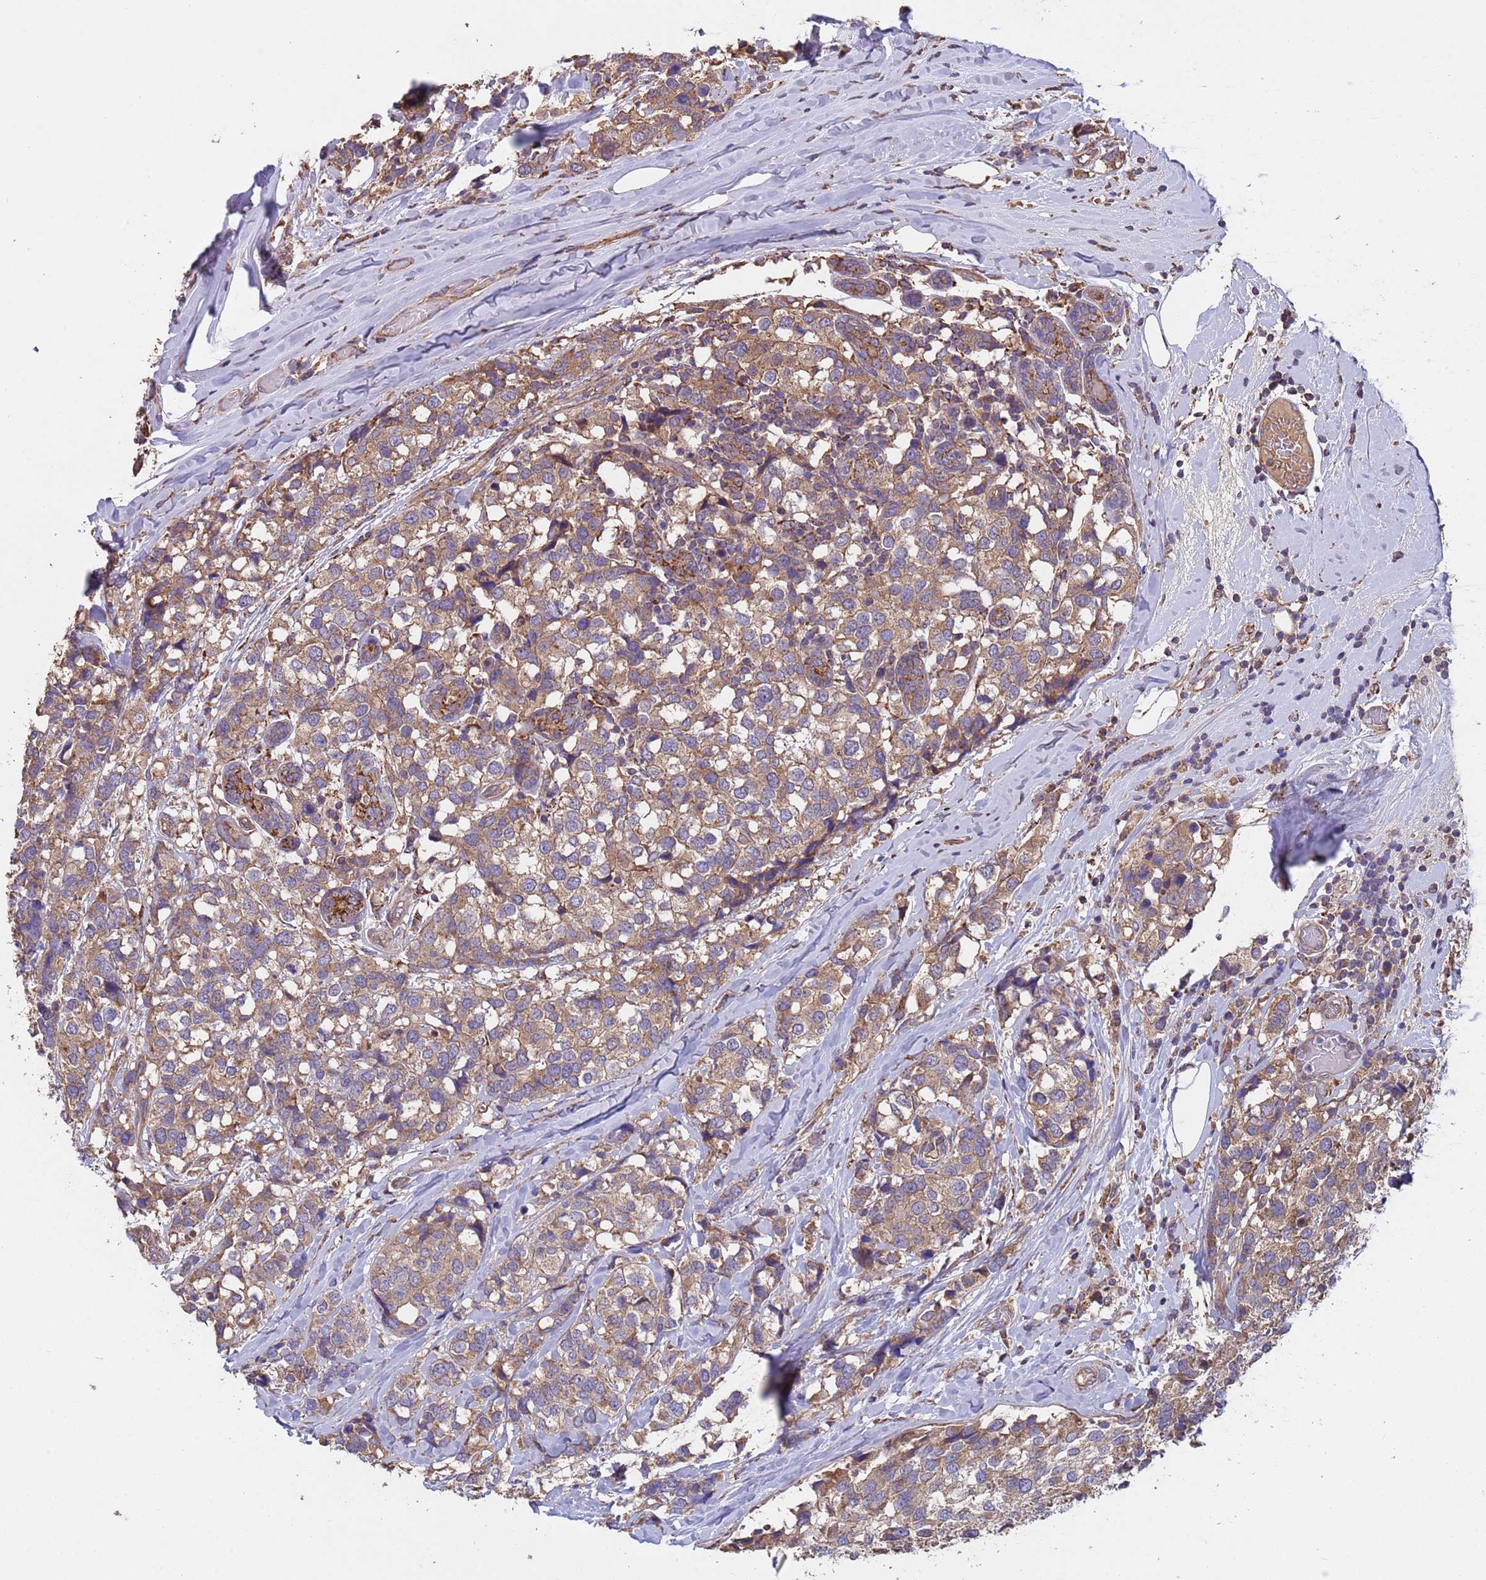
{"staining": {"intensity": "moderate", "quantity": ">75%", "location": "cytoplasmic/membranous"}, "tissue": "breast cancer", "cell_type": "Tumor cells", "image_type": "cancer", "snomed": [{"axis": "morphology", "description": "Lobular carcinoma"}, {"axis": "topography", "description": "Breast"}], "caption": "Immunohistochemical staining of human breast cancer (lobular carcinoma) displays moderate cytoplasmic/membranous protein positivity in about >75% of tumor cells.", "gene": "EEF1AKMT1", "patient": {"sex": "female", "age": 59}}